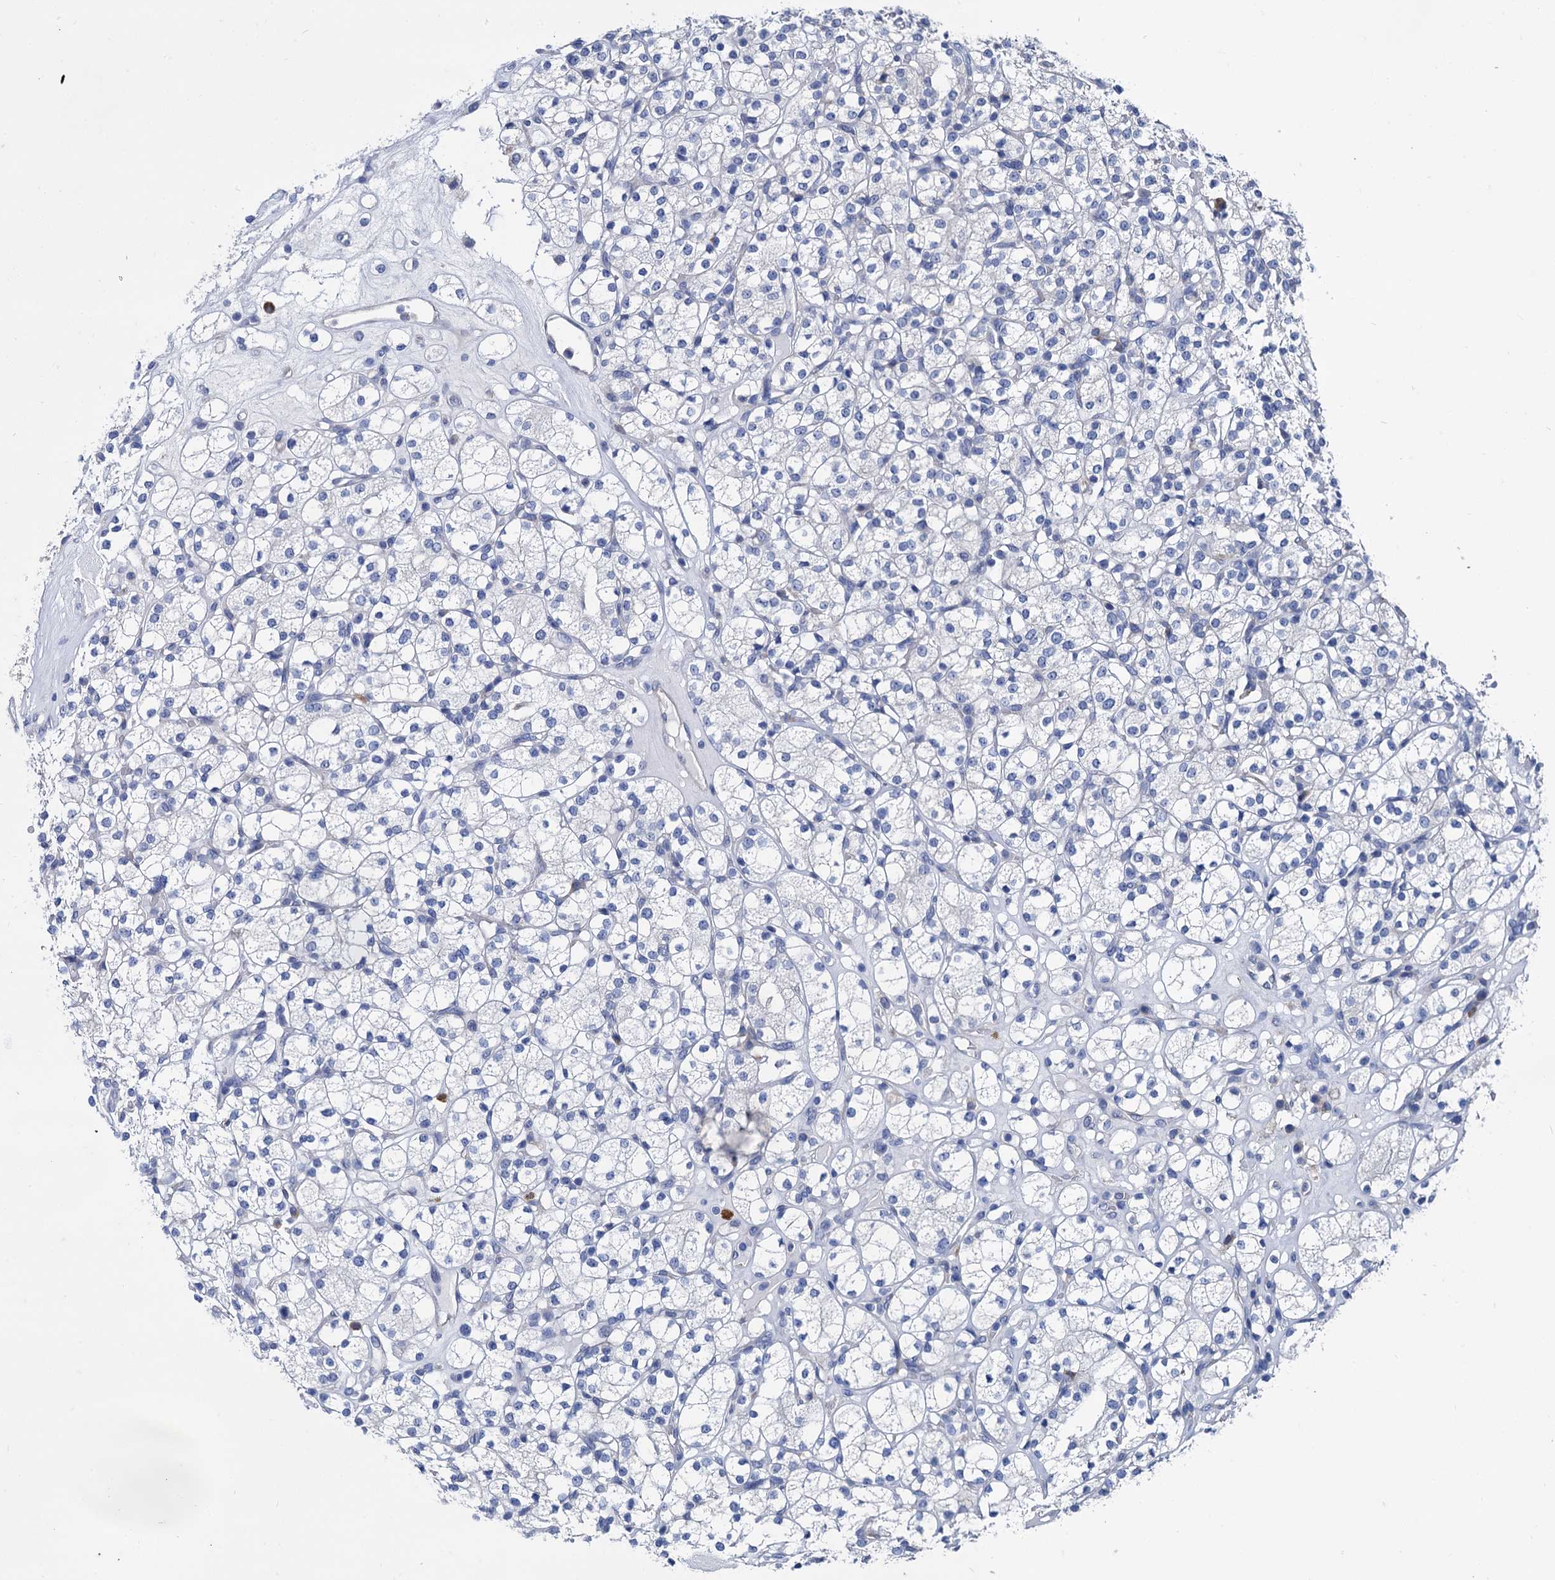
{"staining": {"intensity": "negative", "quantity": "none", "location": "none"}, "tissue": "renal cancer", "cell_type": "Tumor cells", "image_type": "cancer", "snomed": [{"axis": "morphology", "description": "Adenocarcinoma, NOS"}, {"axis": "topography", "description": "Kidney"}], "caption": "A high-resolution photomicrograph shows immunohistochemistry (IHC) staining of adenocarcinoma (renal), which displays no significant expression in tumor cells.", "gene": "FOXR2", "patient": {"sex": "male", "age": 77}}